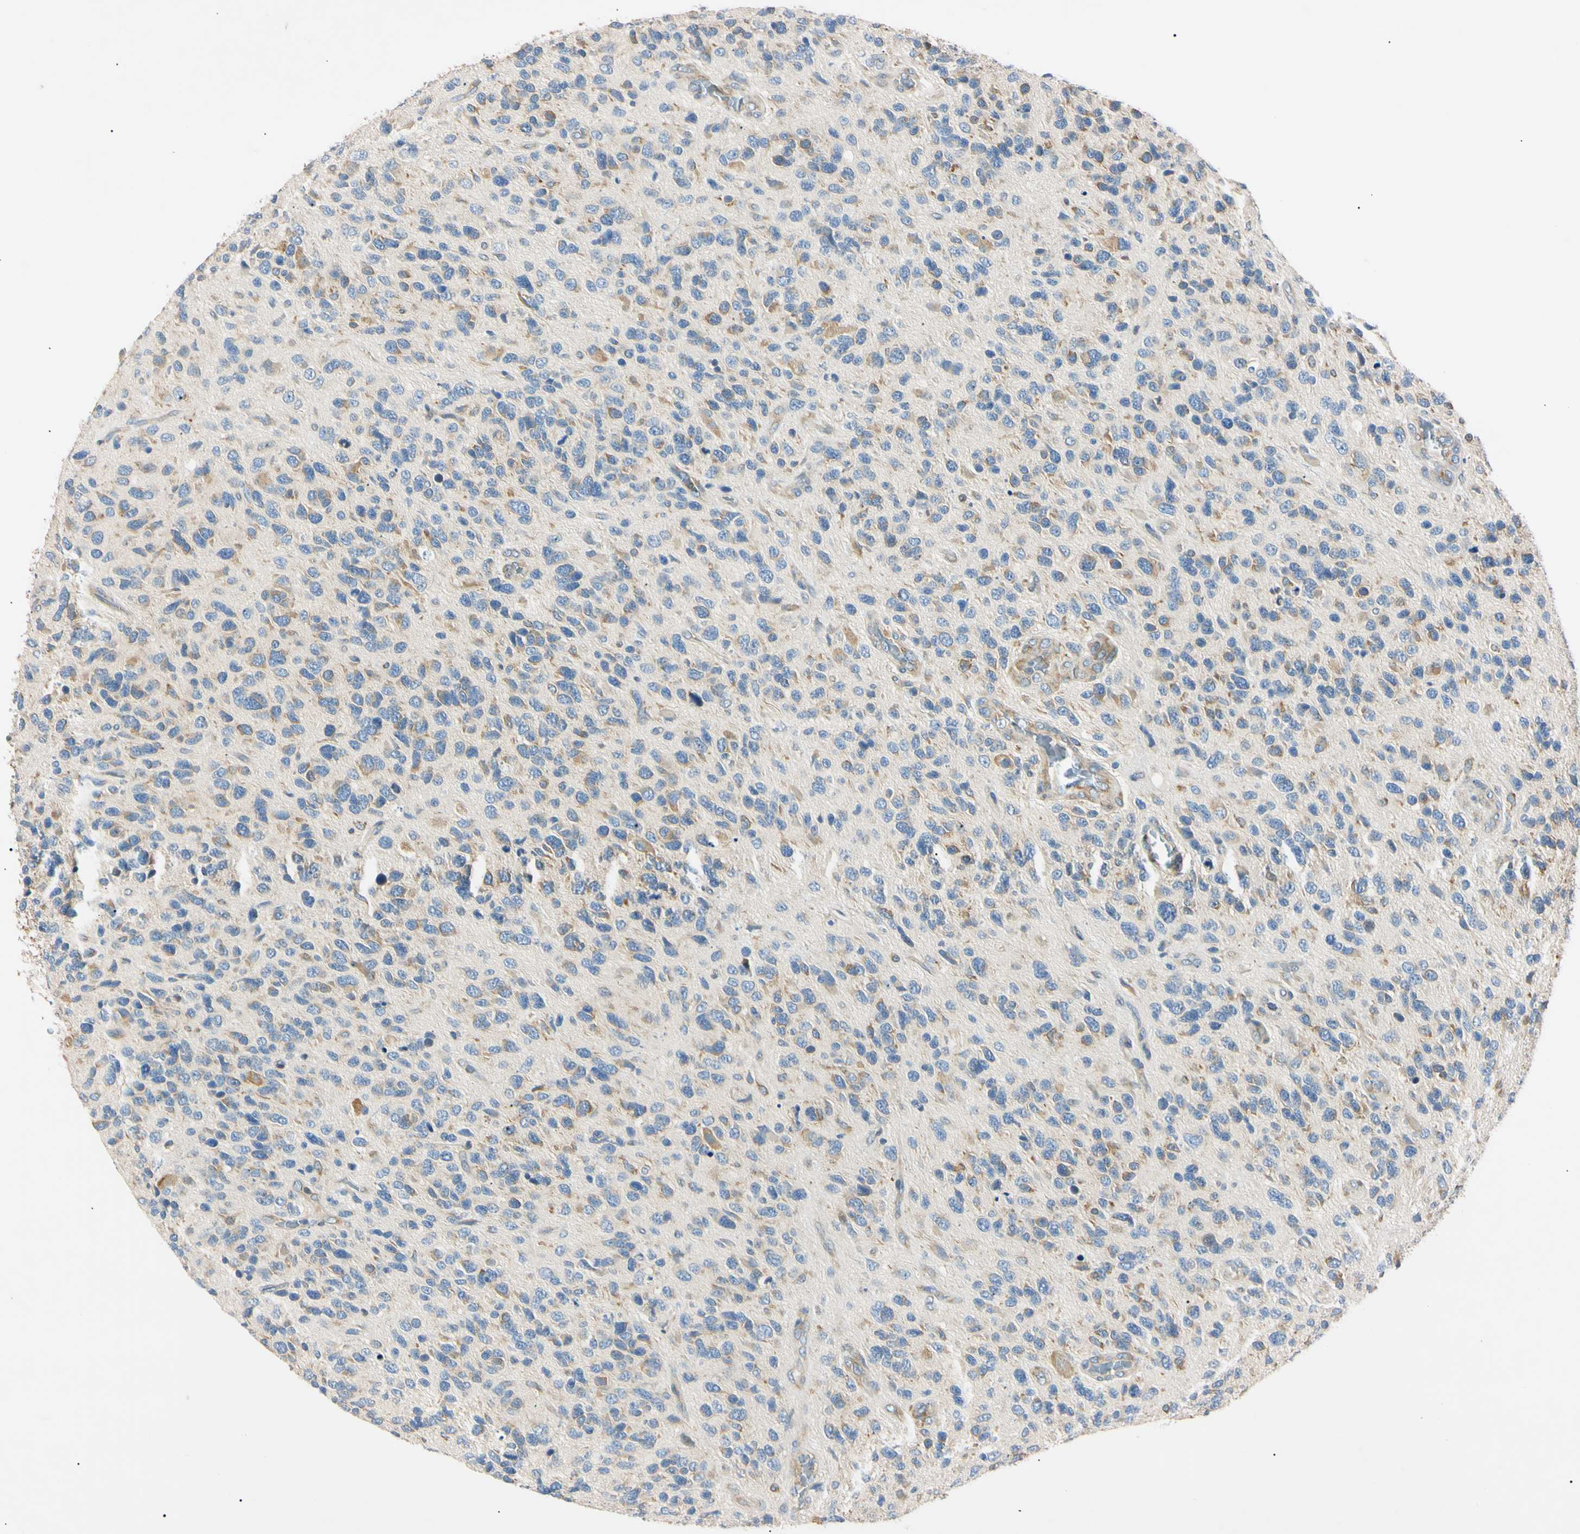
{"staining": {"intensity": "moderate", "quantity": "25%-75%", "location": "cytoplasmic/membranous"}, "tissue": "glioma", "cell_type": "Tumor cells", "image_type": "cancer", "snomed": [{"axis": "morphology", "description": "Glioma, malignant, High grade"}, {"axis": "topography", "description": "Brain"}], "caption": "High-magnification brightfield microscopy of glioma stained with DAB (brown) and counterstained with hematoxylin (blue). tumor cells exhibit moderate cytoplasmic/membranous positivity is identified in approximately25%-75% of cells.", "gene": "DNAJB12", "patient": {"sex": "female", "age": 58}}